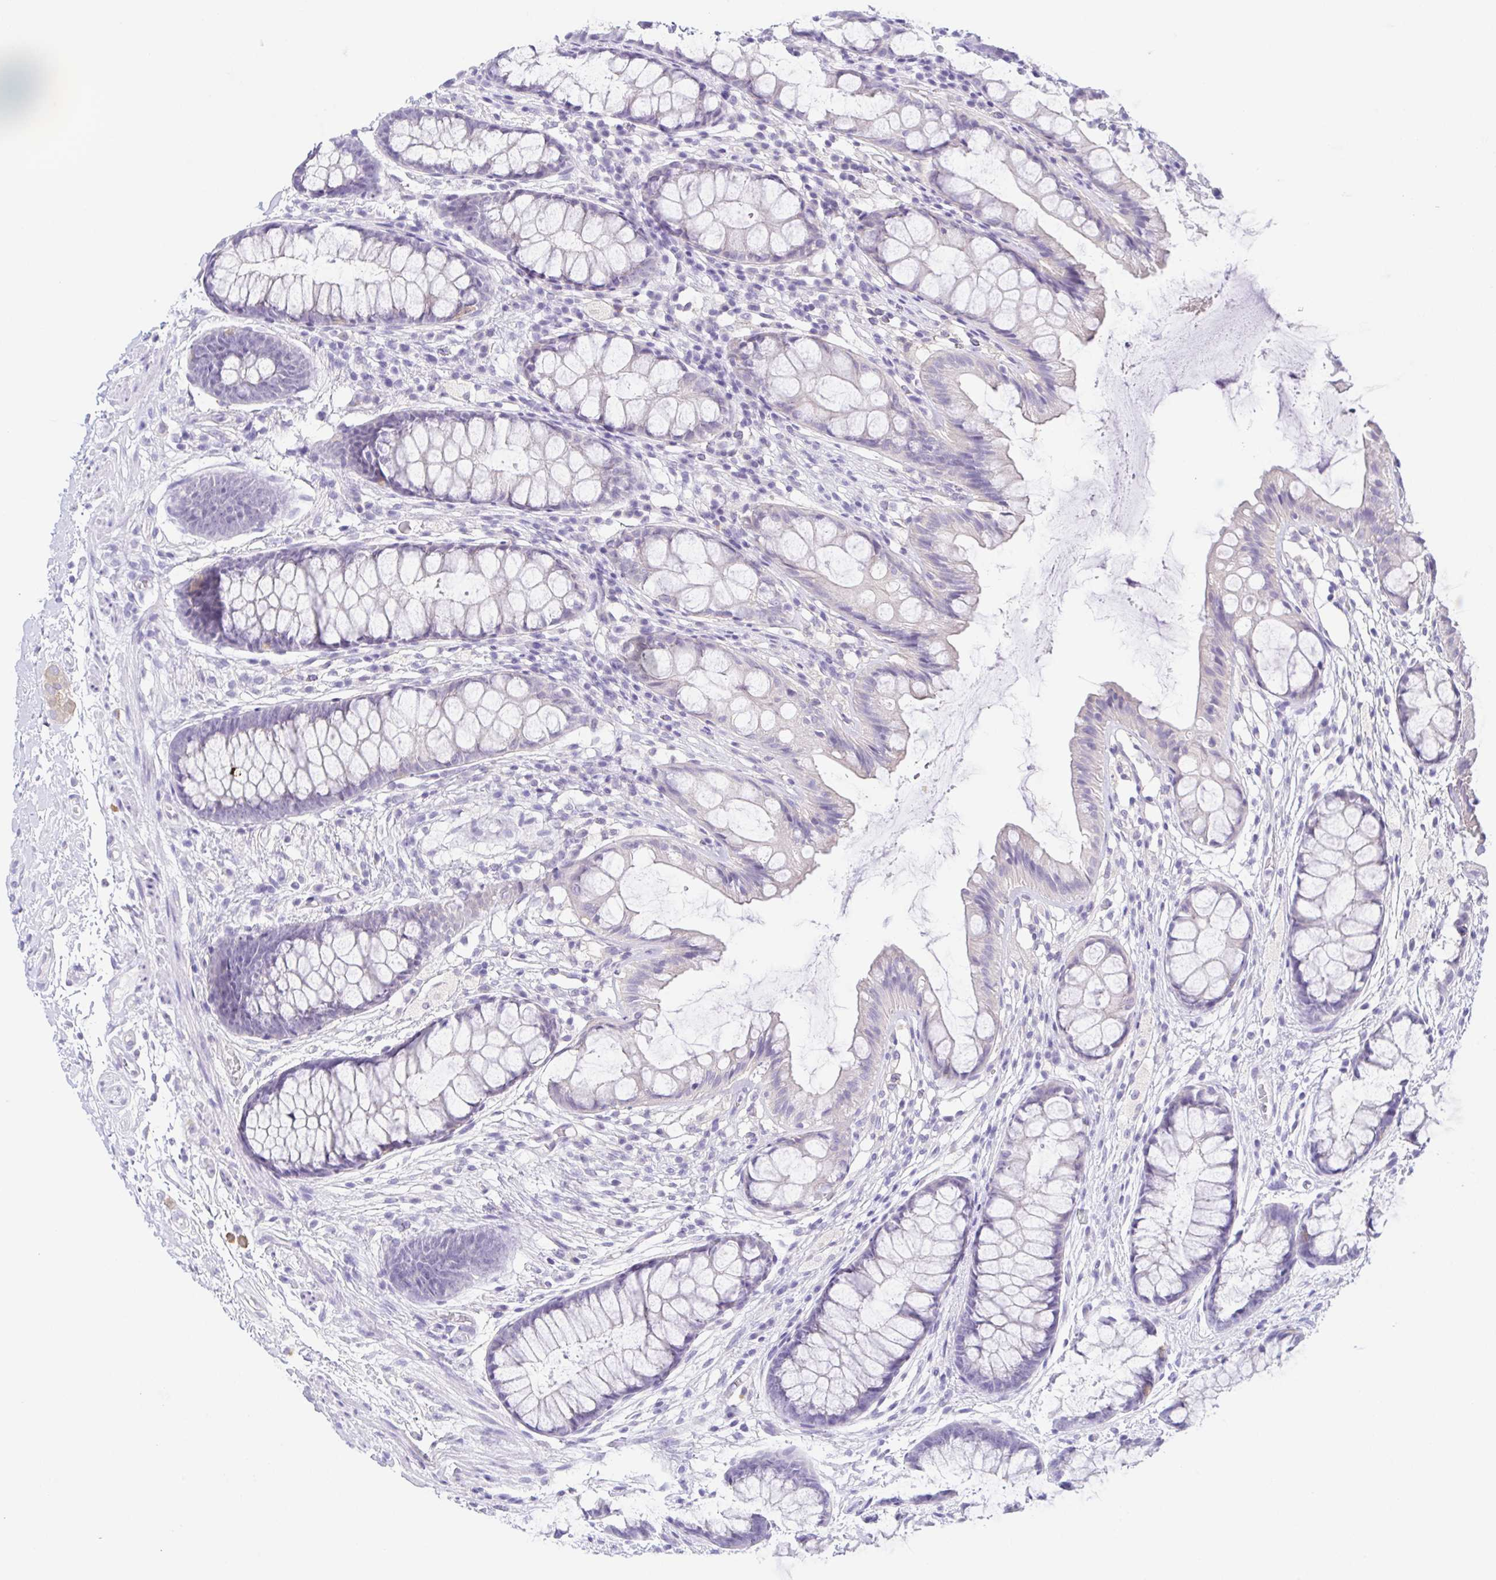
{"staining": {"intensity": "negative", "quantity": "none", "location": "none"}, "tissue": "rectum", "cell_type": "Glandular cells", "image_type": "normal", "snomed": [{"axis": "morphology", "description": "Normal tissue, NOS"}, {"axis": "topography", "description": "Rectum"}], "caption": "There is no significant expression in glandular cells of rectum. (DAB immunohistochemistry with hematoxylin counter stain).", "gene": "KRTDAP", "patient": {"sex": "female", "age": 62}}